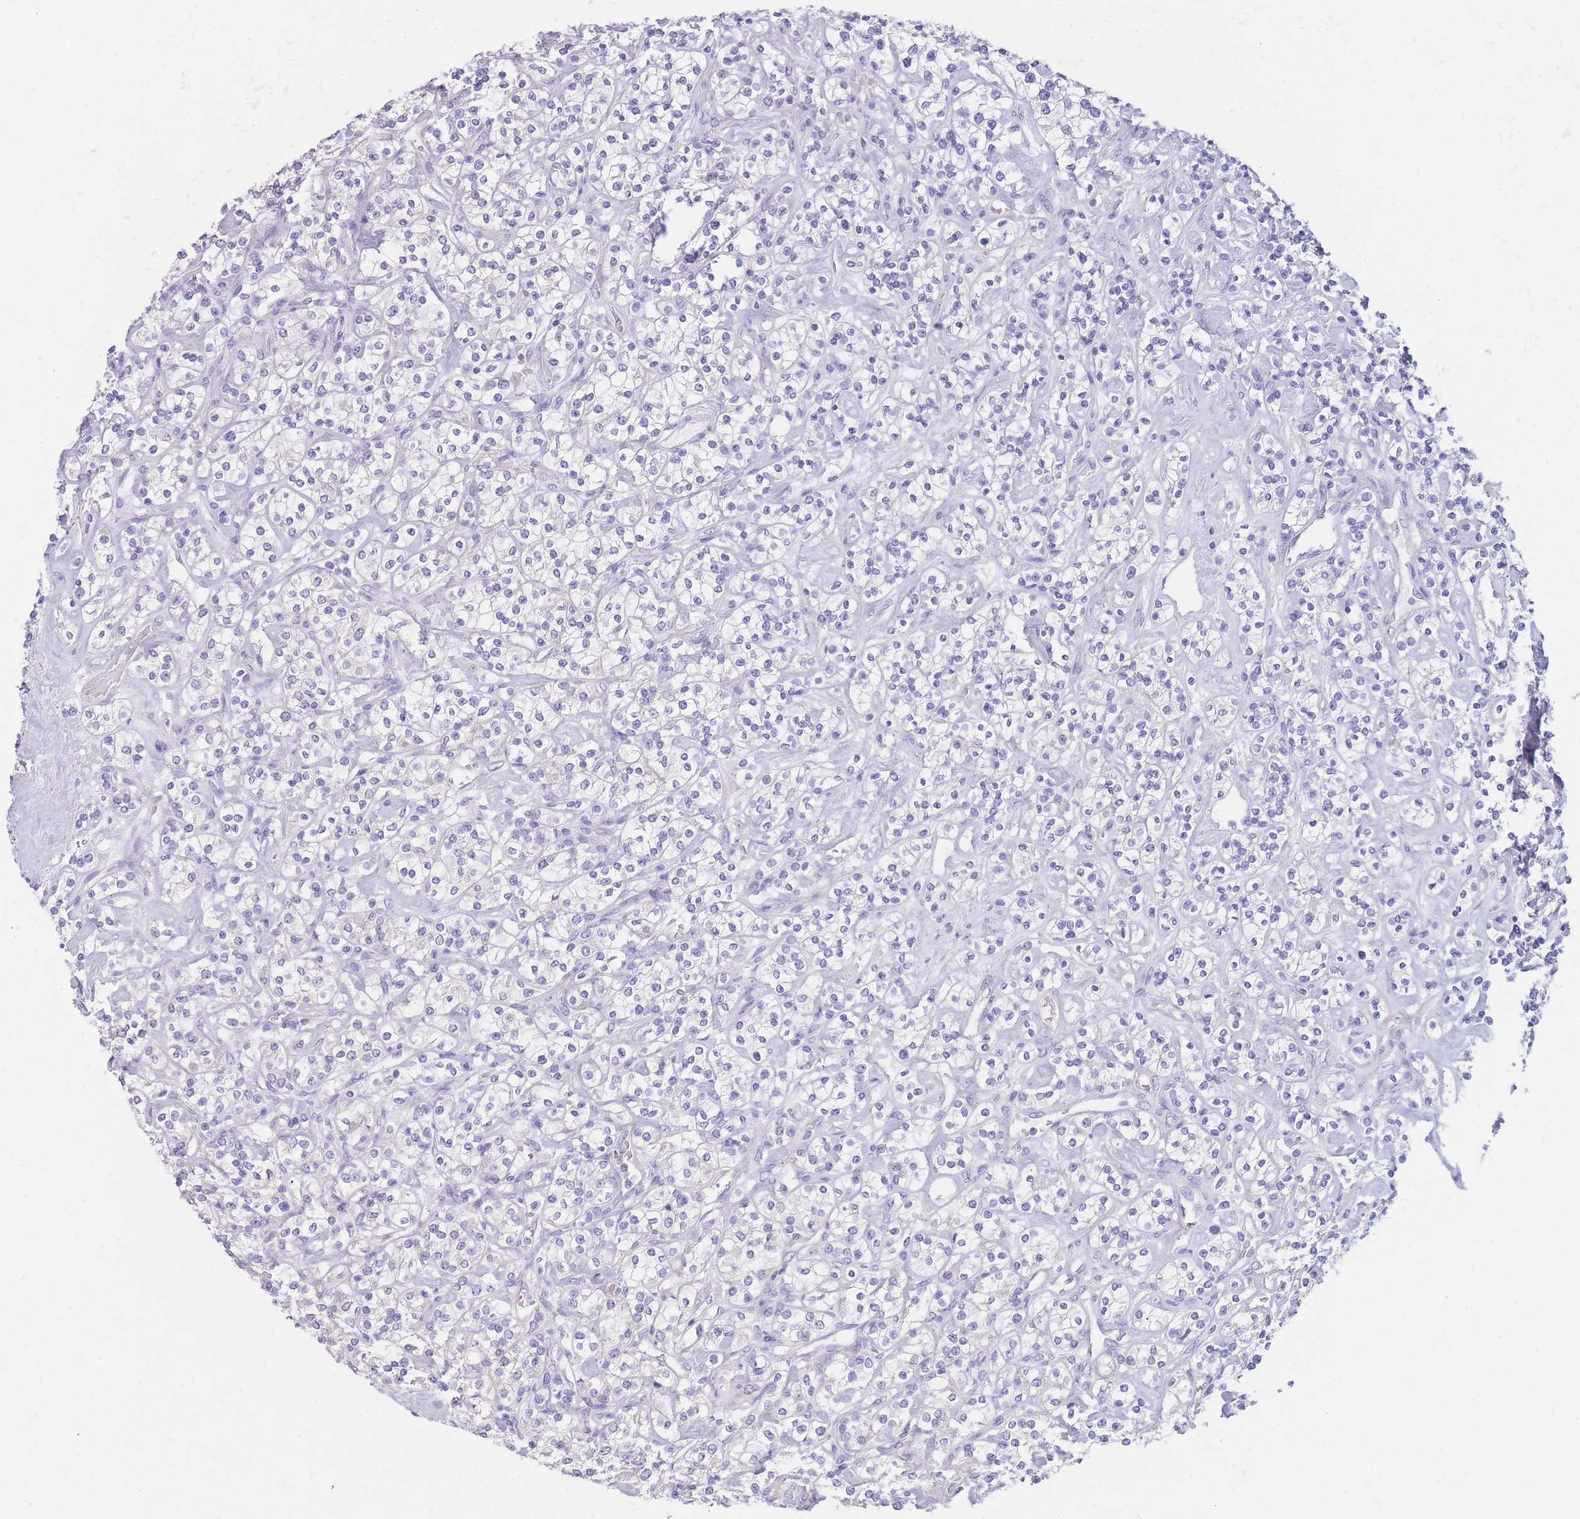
{"staining": {"intensity": "negative", "quantity": "none", "location": "none"}, "tissue": "renal cancer", "cell_type": "Tumor cells", "image_type": "cancer", "snomed": [{"axis": "morphology", "description": "Adenocarcinoma, NOS"}, {"axis": "topography", "description": "Kidney"}], "caption": "Adenocarcinoma (renal) stained for a protein using immunohistochemistry reveals no staining tumor cells.", "gene": "ZNF627", "patient": {"sex": "male", "age": 77}}